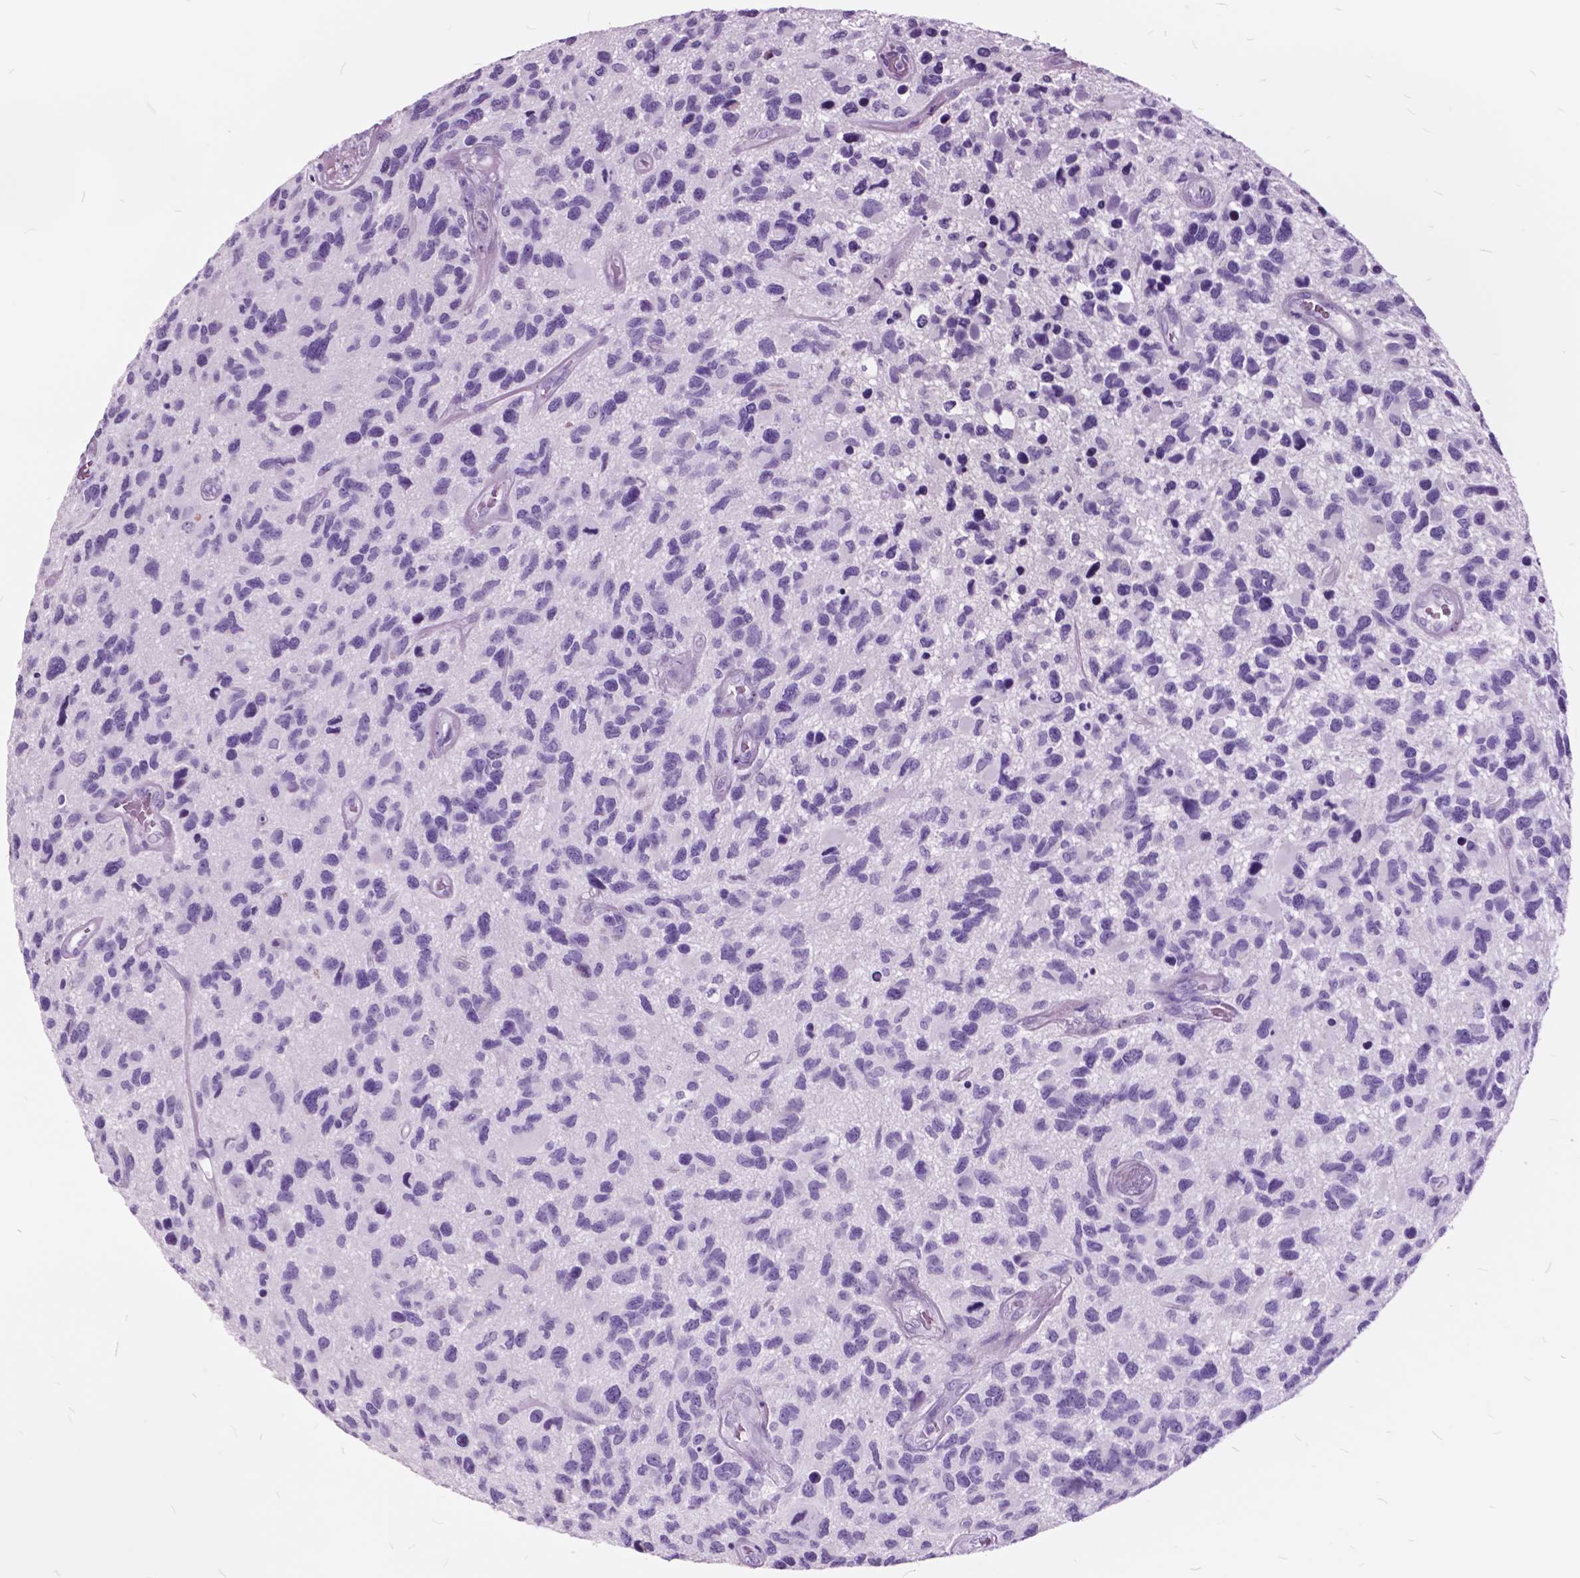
{"staining": {"intensity": "negative", "quantity": "none", "location": "none"}, "tissue": "glioma", "cell_type": "Tumor cells", "image_type": "cancer", "snomed": [{"axis": "morphology", "description": "Glioma, malignant, NOS"}, {"axis": "morphology", "description": "Glioma, malignant, High grade"}, {"axis": "topography", "description": "Brain"}], "caption": "This is a photomicrograph of IHC staining of malignant glioma (high-grade), which shows no positivity in tumor cells.", "gene": "GDF9", "patient": {"sex": "female", "age": 71}}